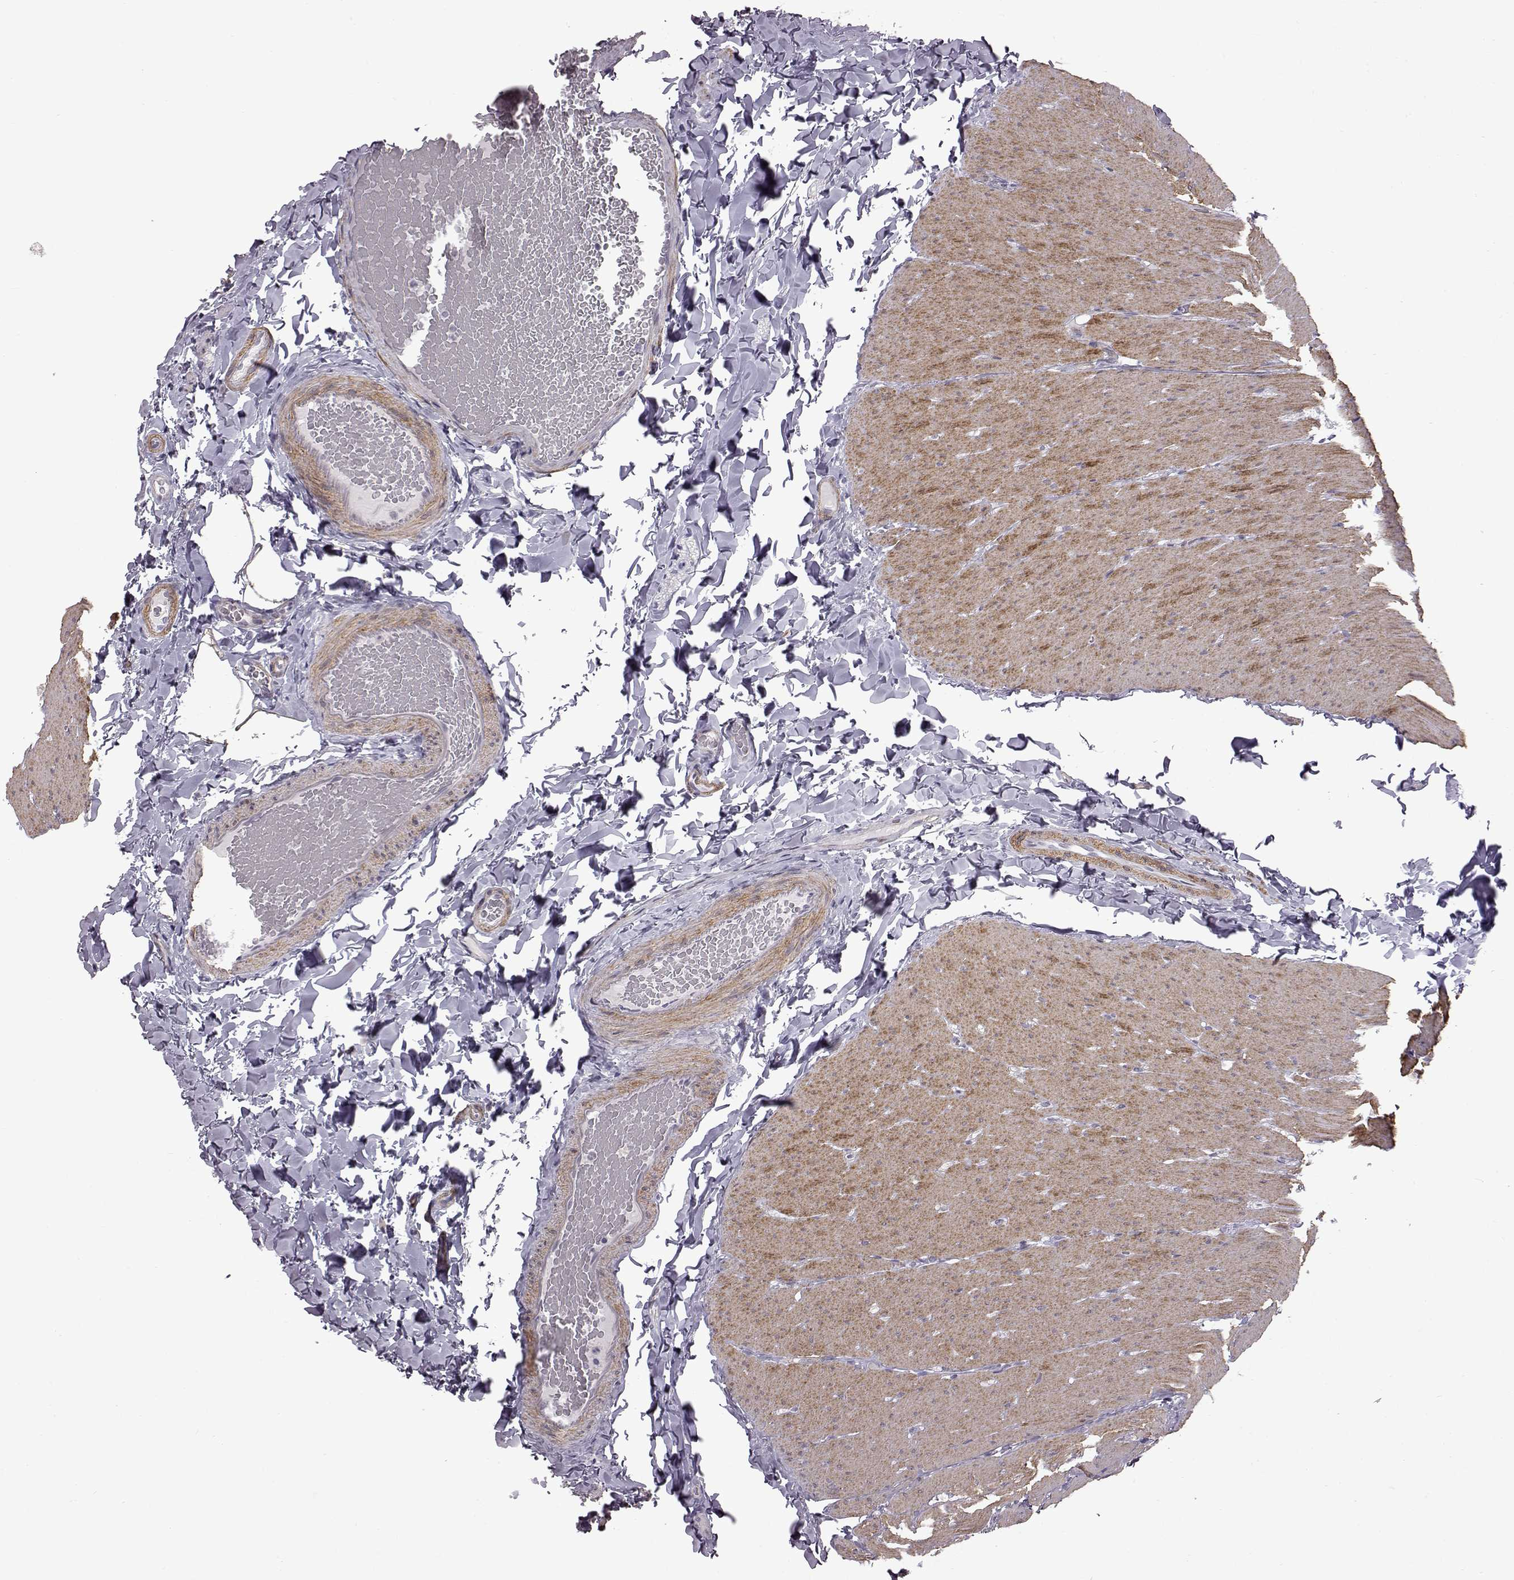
{"staining": {"intensity": "negative", "quantity": "none", "location": "none"}, "tissue": "colon", "cell_type": "Endothelial cells", "image_type": "normal", "snomed": [{"axis": "morphology", "description": "Normal tissue, NOS"}, {"axis": "topography", "description": "Colon"}], "caption": "IHC histopathology image of normal colon stained for a protein (brown), which shows no positivity in endothelial cells.", "gene": "SYNPO2", "patient": {"sex": "male", "age": 47}}